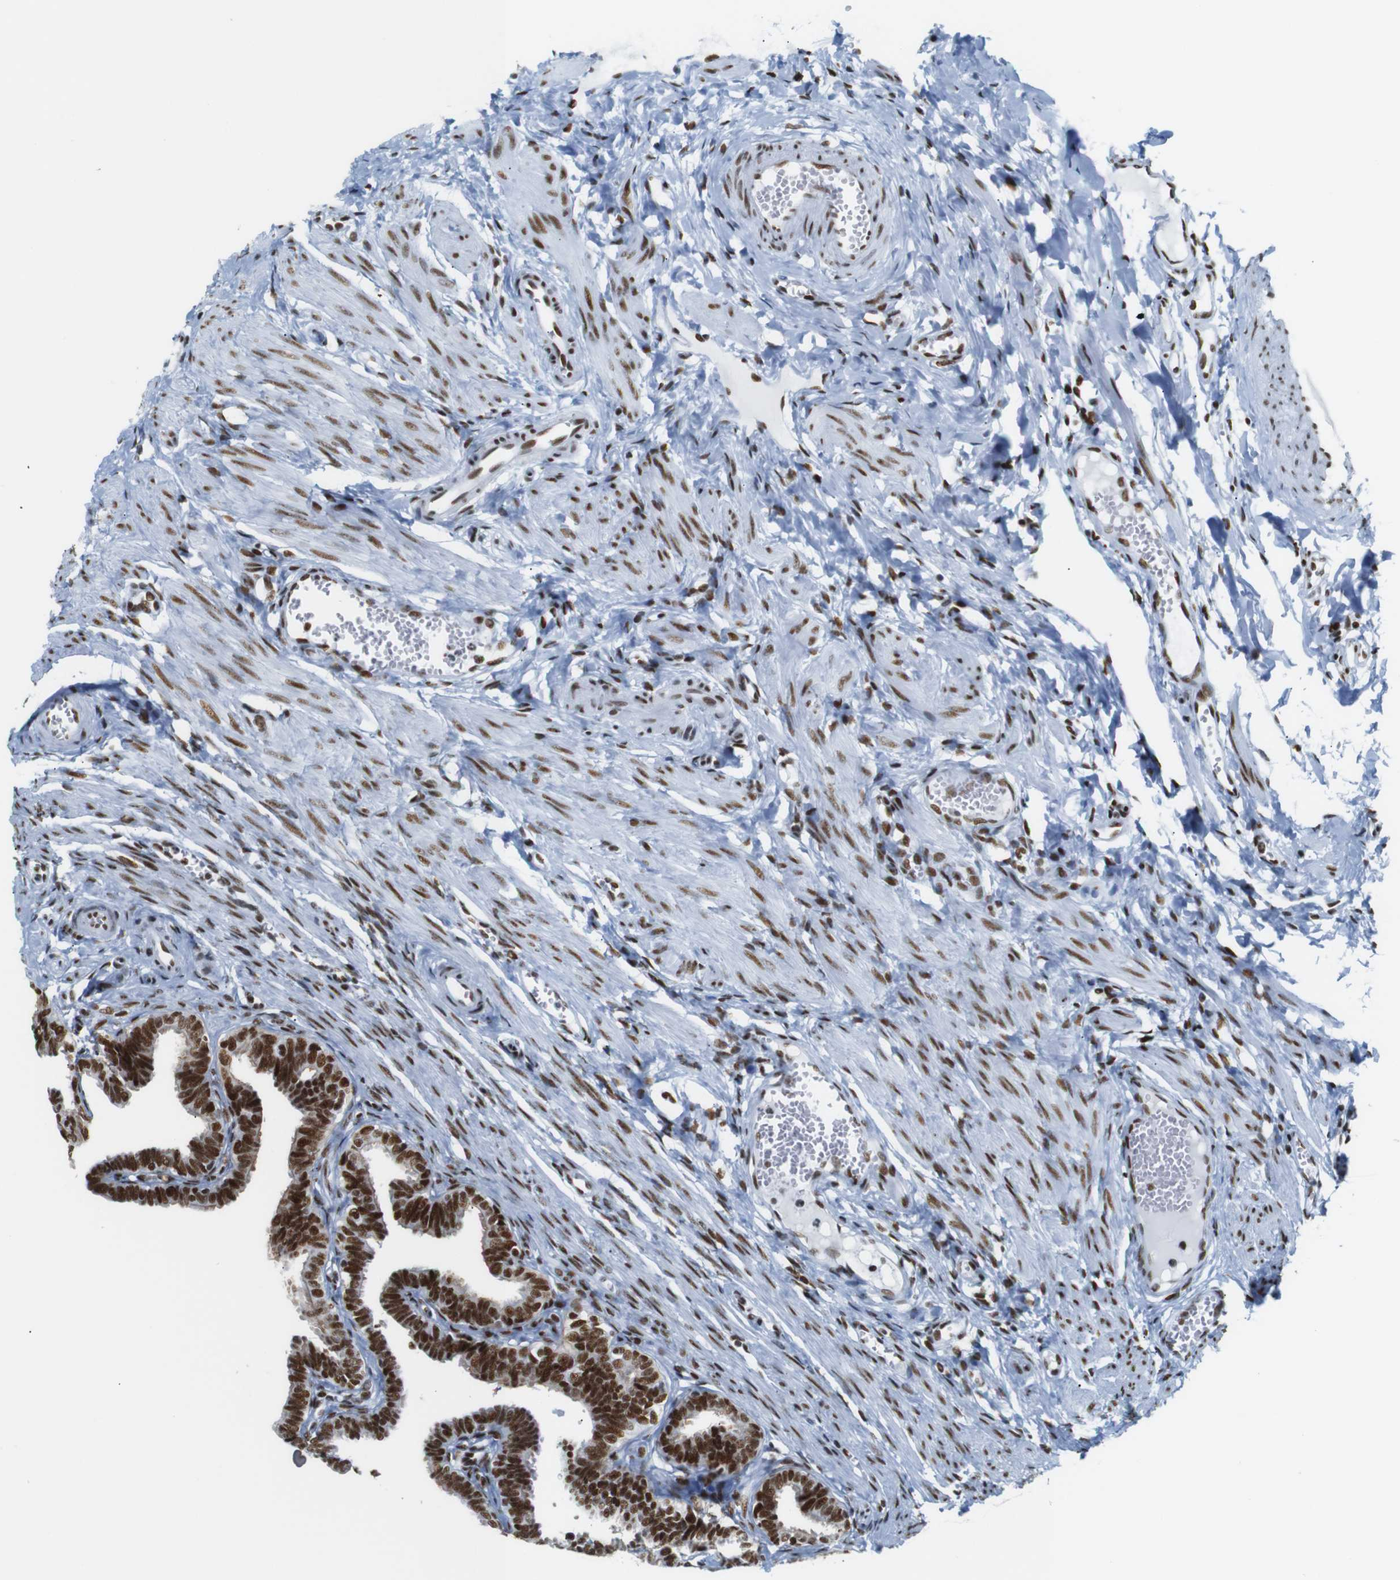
{"staining": {"intensity": "strong", "quantity": ">75%", "location": "nuclear"}, "tissue": "fallopian tube", "cell_type": "Glandular cells", "image_type": "normal", "snomed": [{"axis": "morphology", "description": "Normal tissue, NOS"}, {"axis": "topography", "description": "Fallopian tube"}, {"axis": "topography", "description": "Ovary"}], "caption": "A photomicrograph of fallopian tube stained for a protein shows strong nuclear brown staining in glandular cells. The staining was performed using DAB, with brown indicating positive protein expression. Nuclei are stained blue with hematoxylin.", "gene": "TRA2B", "patient": {"sex": "female", "age": 23}}